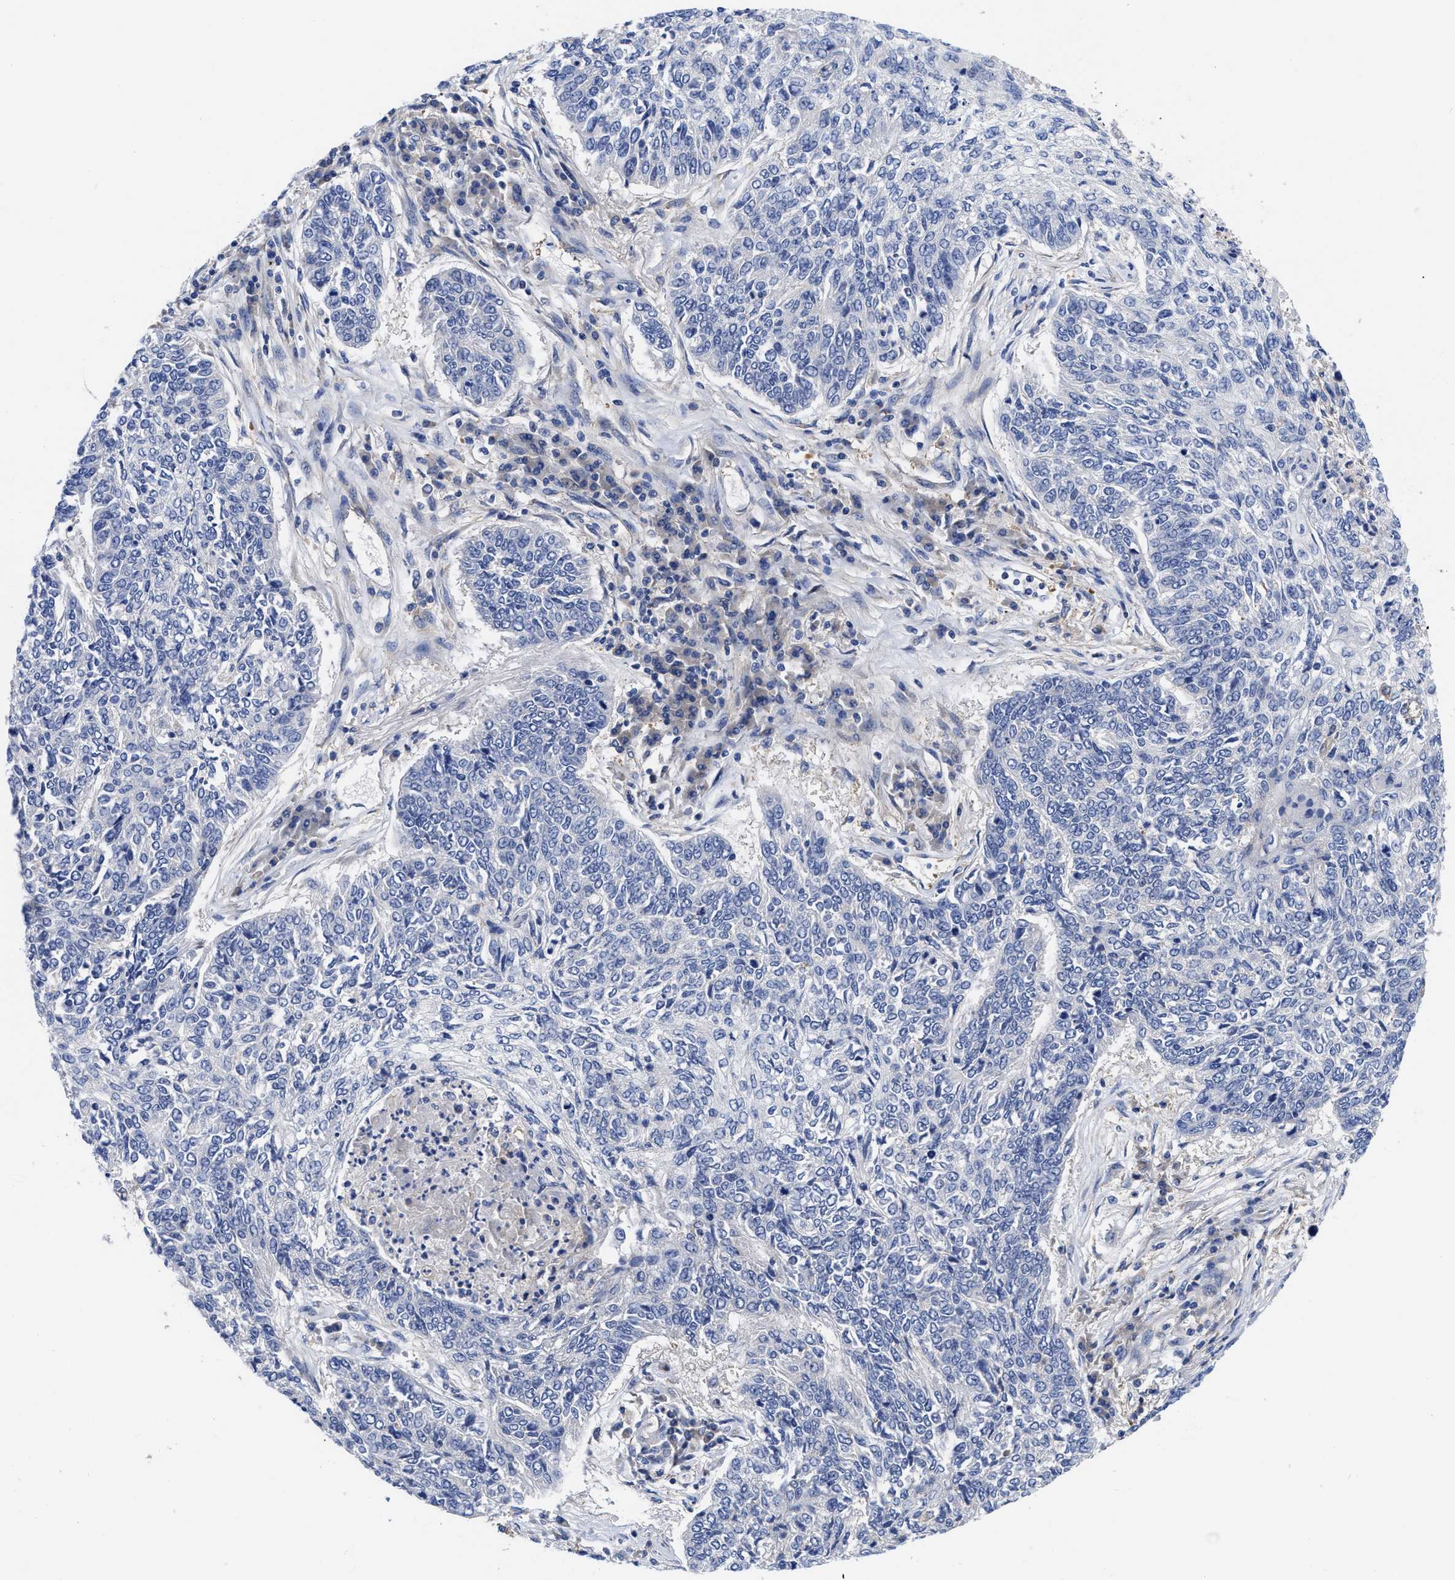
{"staining": {"intensity": "negative", "quantity": "none", "location": "none"}, "tissue": "lung cancer", "cell_type": "Tumor cells", "image_type": "cancer", "snomed": [{"axis": "morphology", "description": "Normal tissue, NOS"}, {"axis": "morphology", "description": "Squamous cell carcinoma, NOS"}, {"axis": "topography", "description": "Cartilage tissue"}, {"axis": "topography", "description": "Bronchus"}, {"axis": "topography", "description": "Lung"}], "caption": "Immunohistochemistry micrograph of neoplastic tissue: human lung cancer (squamous cell carcinoma) stained with DAB (3,3'-diaminobenzidine) displays no significant protein positivity in tumor cells.", "gene": "RBKS", "patient": {"sex": "female", "age": 49}}